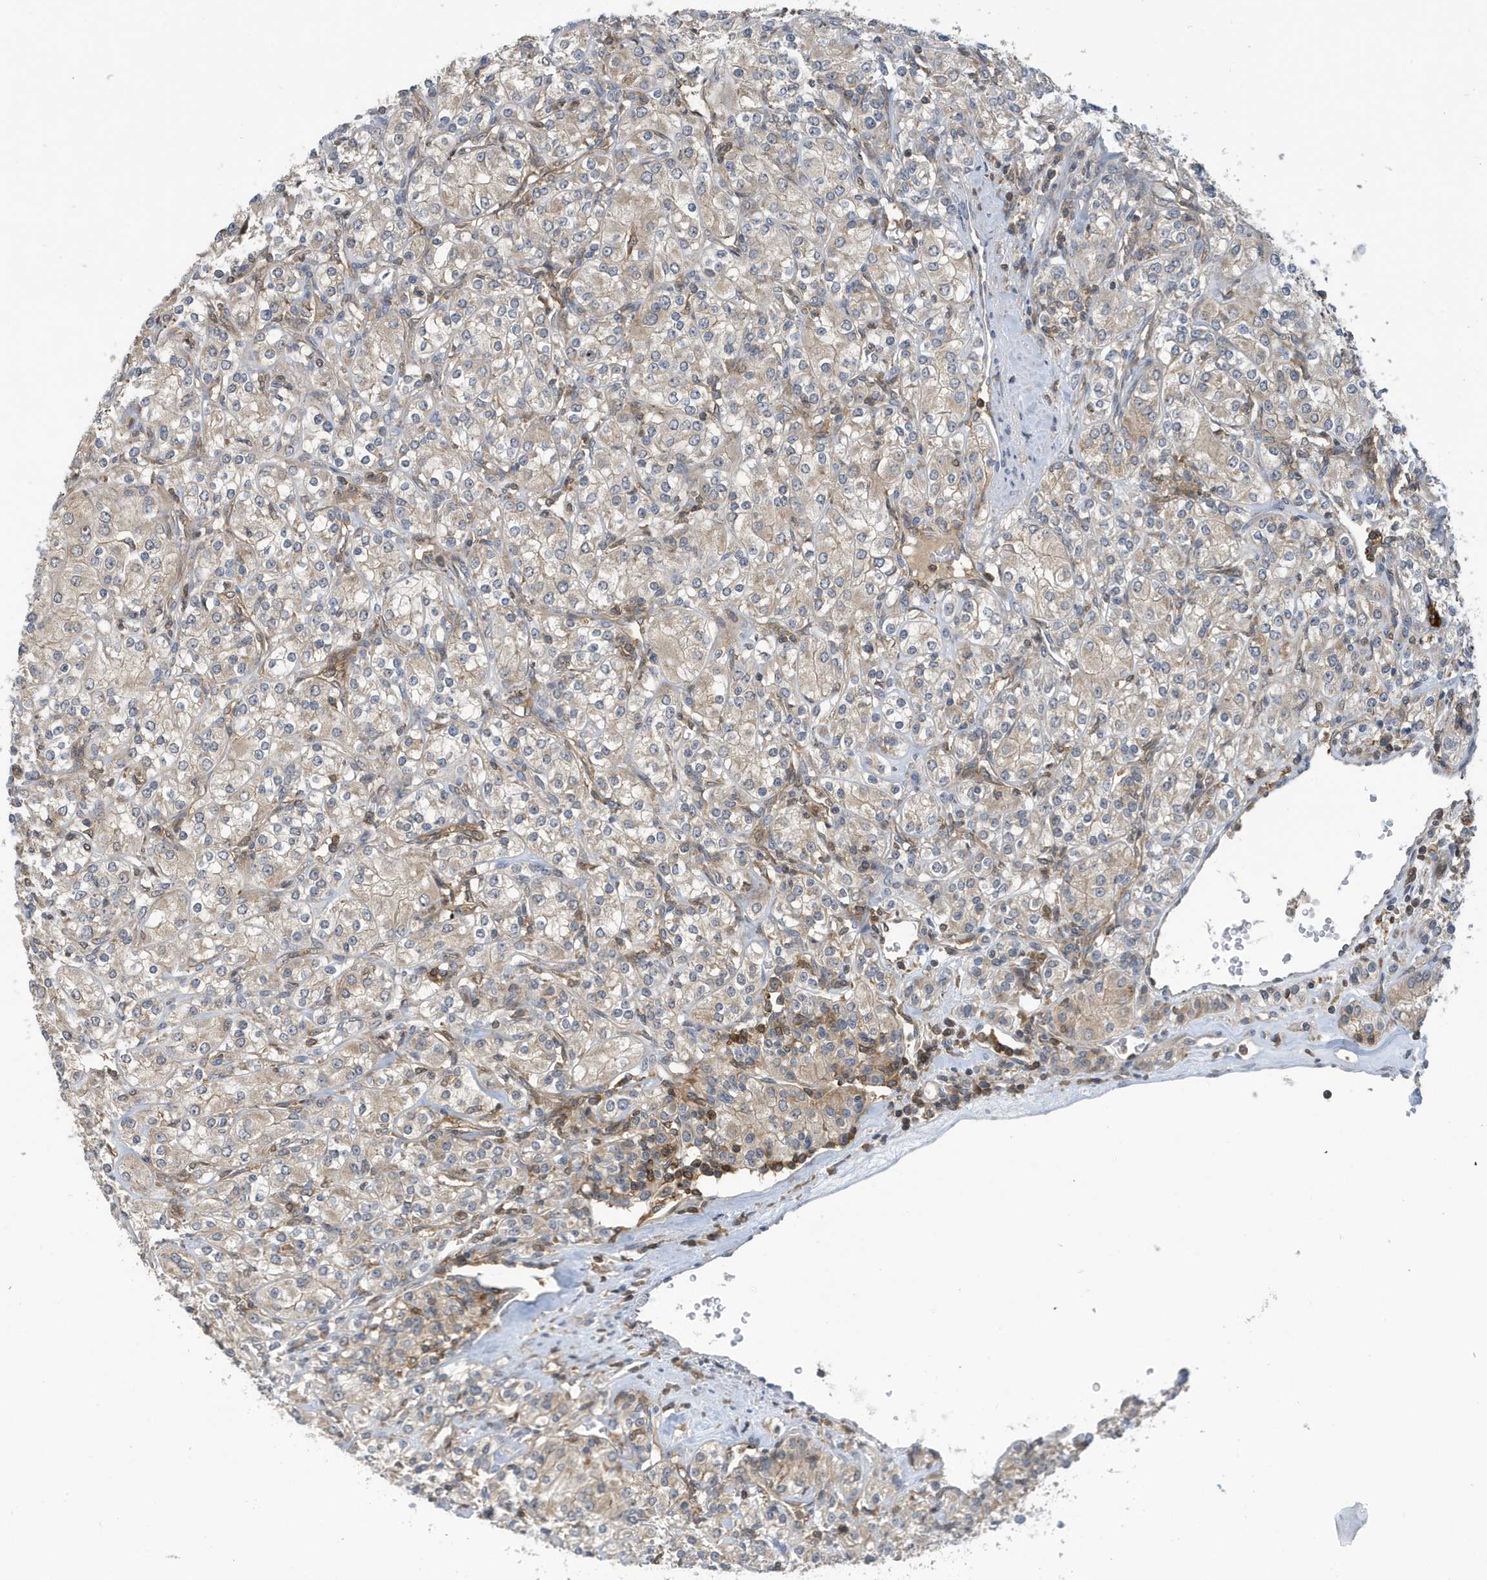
{"staining": {"intensity": "negative", "quantity": "none", "location": "none"}, "tissue": "renal cancer", "cell_type": "Tumor cells", "image_type": "cancer", "snomed": [{"axis": "morphology", "description": "Adenocarcinoma, NOS"}, {"axis": "topography", "description": "Kidney"}], "caption": "The histopathology image shows no significant expression in tumor cells of renal cancer (adenocarcinoma).", "gene": "NSUN3", "patient": {"sex": "male", "age": 77}}